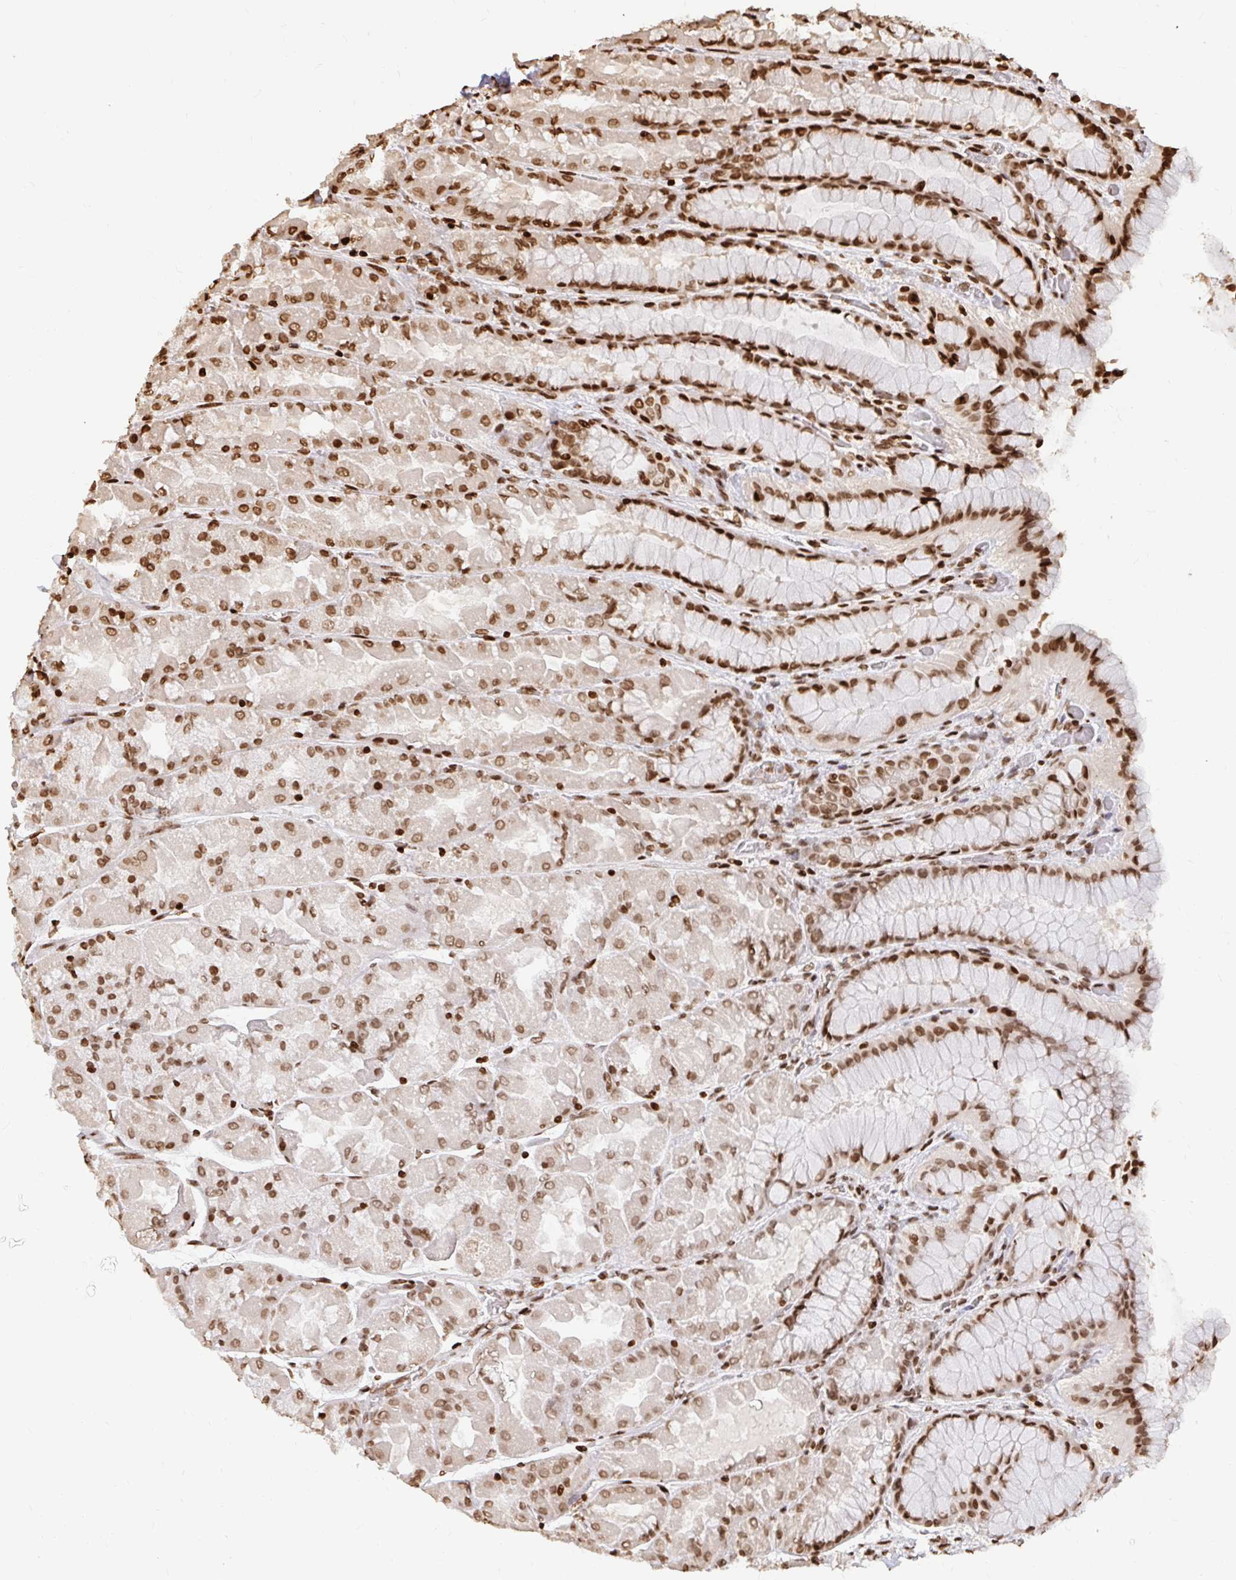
{"staining": {"intensity": "strong", "quantity": ">75%", "location": "nuclear"}, "tissue": "stomach", "cell_type": "Glandular cells", "image_type": "normal", "snomed": [{"axis": "morphology", "description": "Normal tissue, NOS"}, {"axis": "topography", "description": "Stomach"}], "caption": "A high amount of strong nuclear expression is appreciated in about >75% of glandular cells in unremarkable stomach.", "gene": "H2BC5", "patient": {"sex": "female", "age": 61}}